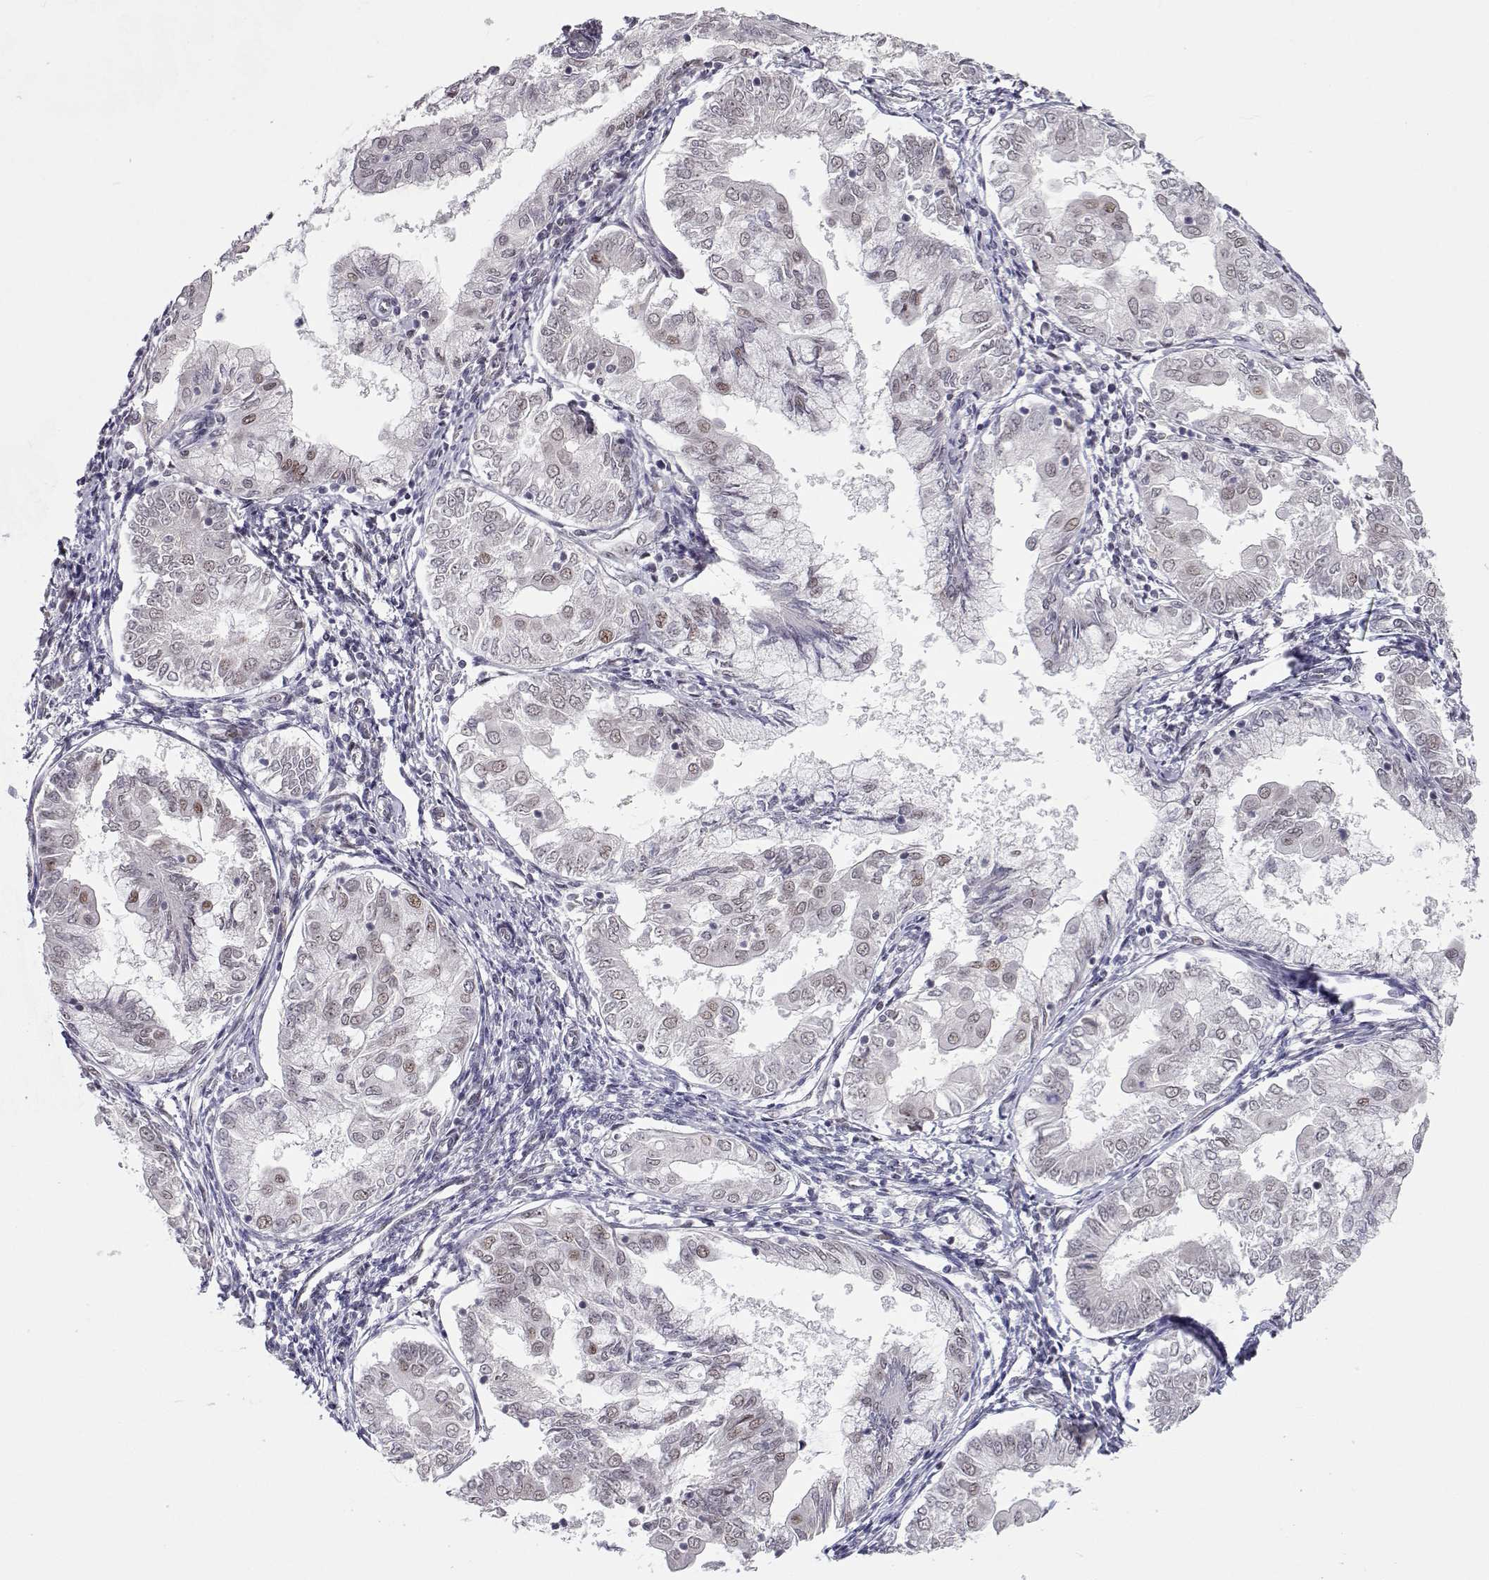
{"staining": {"intensity": "weak", "quantity": "<25%", "location": "nuclear"}, "tissue": "endometrial cancer", "cell_type": "Tumor cells", "image_type": "cancer", "snomed": [{"axis": "morphology", "description": "Adenocarcinoma, NOS"}, {"axis": "topography", "description": "Endometrium"}], "caption": "Endometrial adenocarcinoma stained for a protein using immunohistochemistry (IHC) shows no positivity tumor cells.", "gene": "SIX6", "patient": {"sex": "female", "age": 68}}